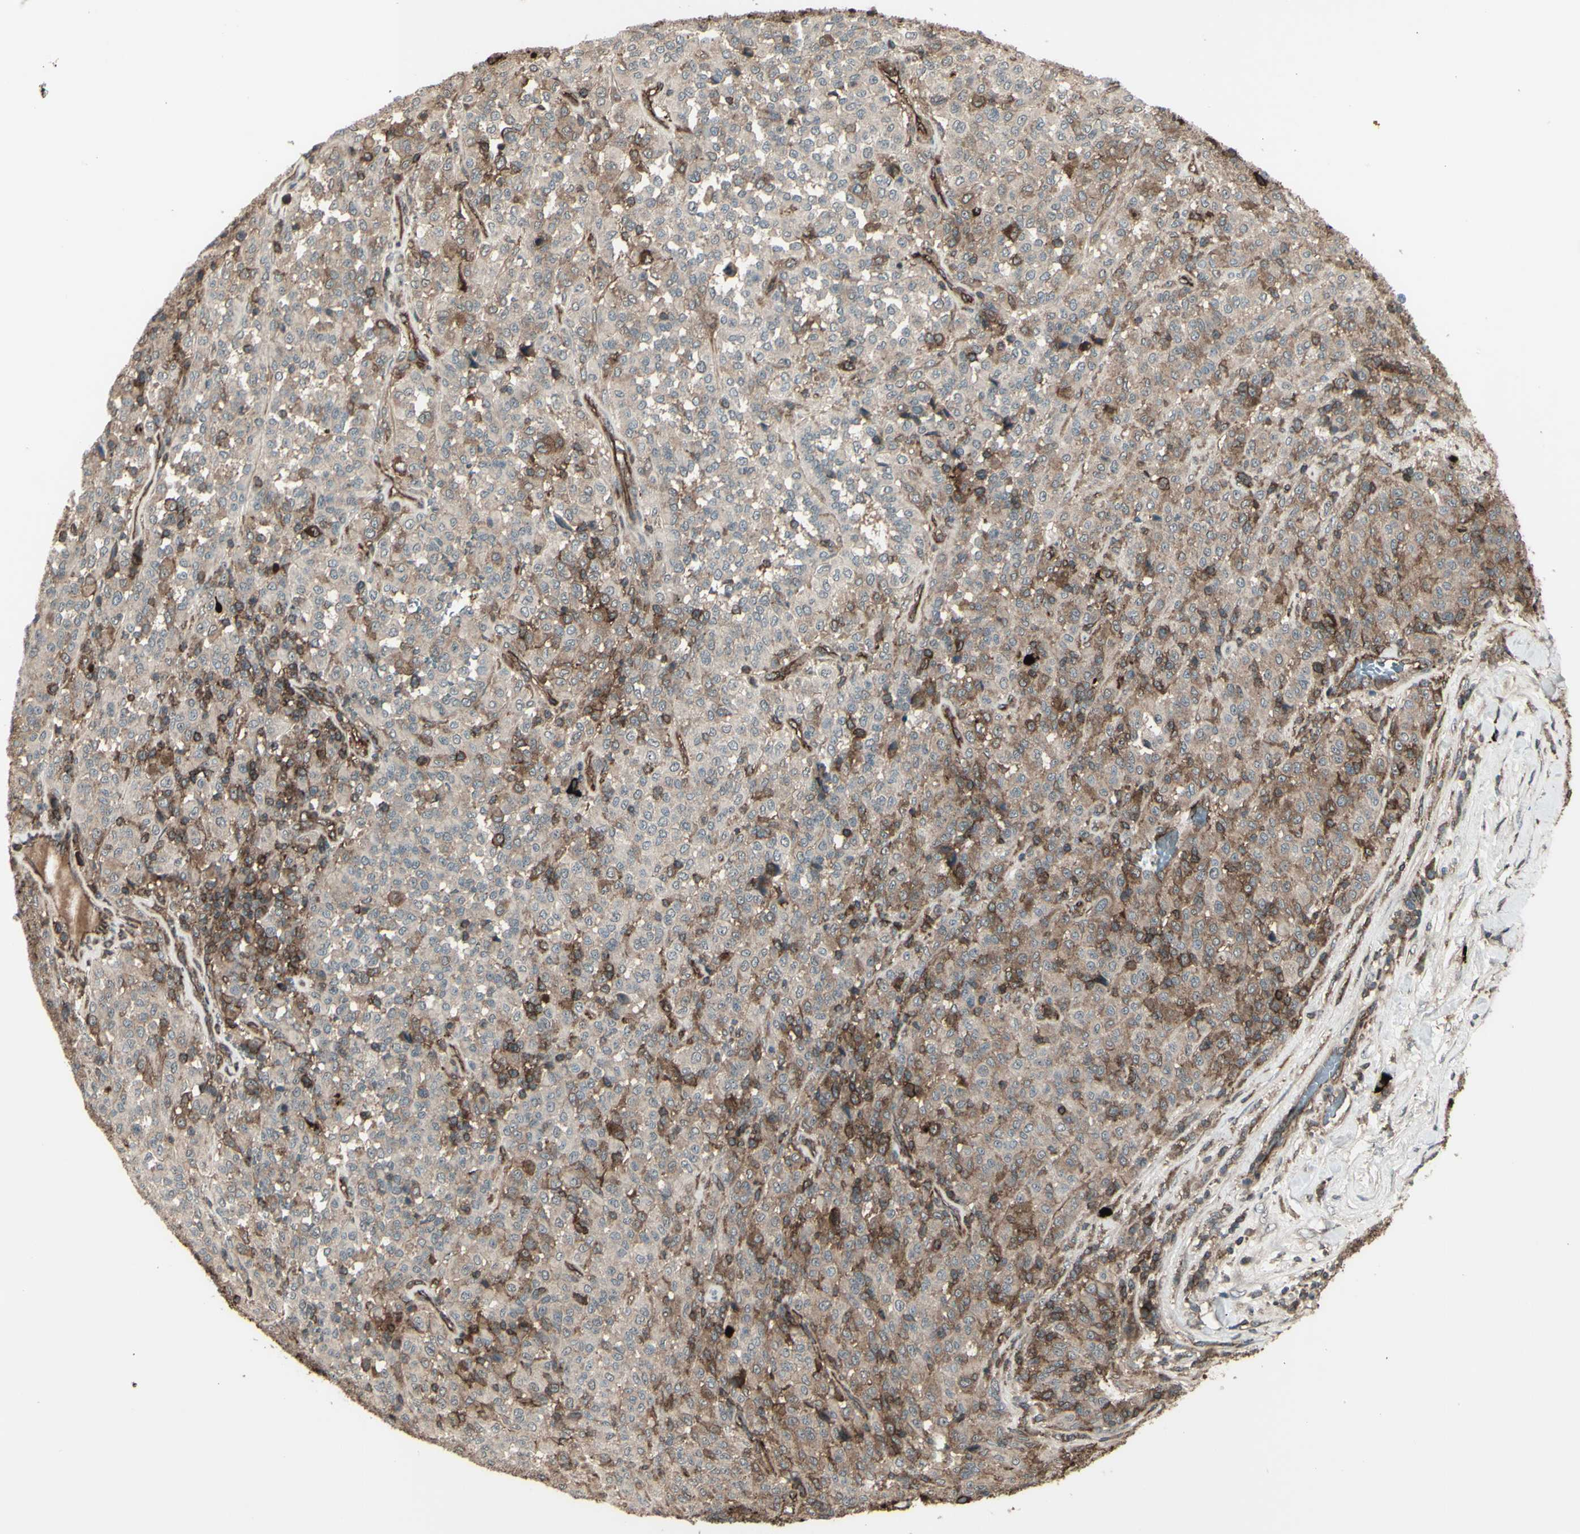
{"staining": {"intensity": "moderate", "quantity": ">75%", "location": "cytoplasmic/membranous"}, "tissue": "melanoma", "cell_type": "Tumor cells", "image_type": "cancer", "snomed": [{"axis": "morphology", "description": "Malignant melanoma, Metastatic site"}, {"axis": "topography", "description": "Pancreas"}], "caption": "Protein expression analysis of melanoma shows moderate cytoplasmic/membranous positivity in approximately >75% of tumor cells.", "gene": "FXYD5", "patient": {"sex": "female", "age": 30}}